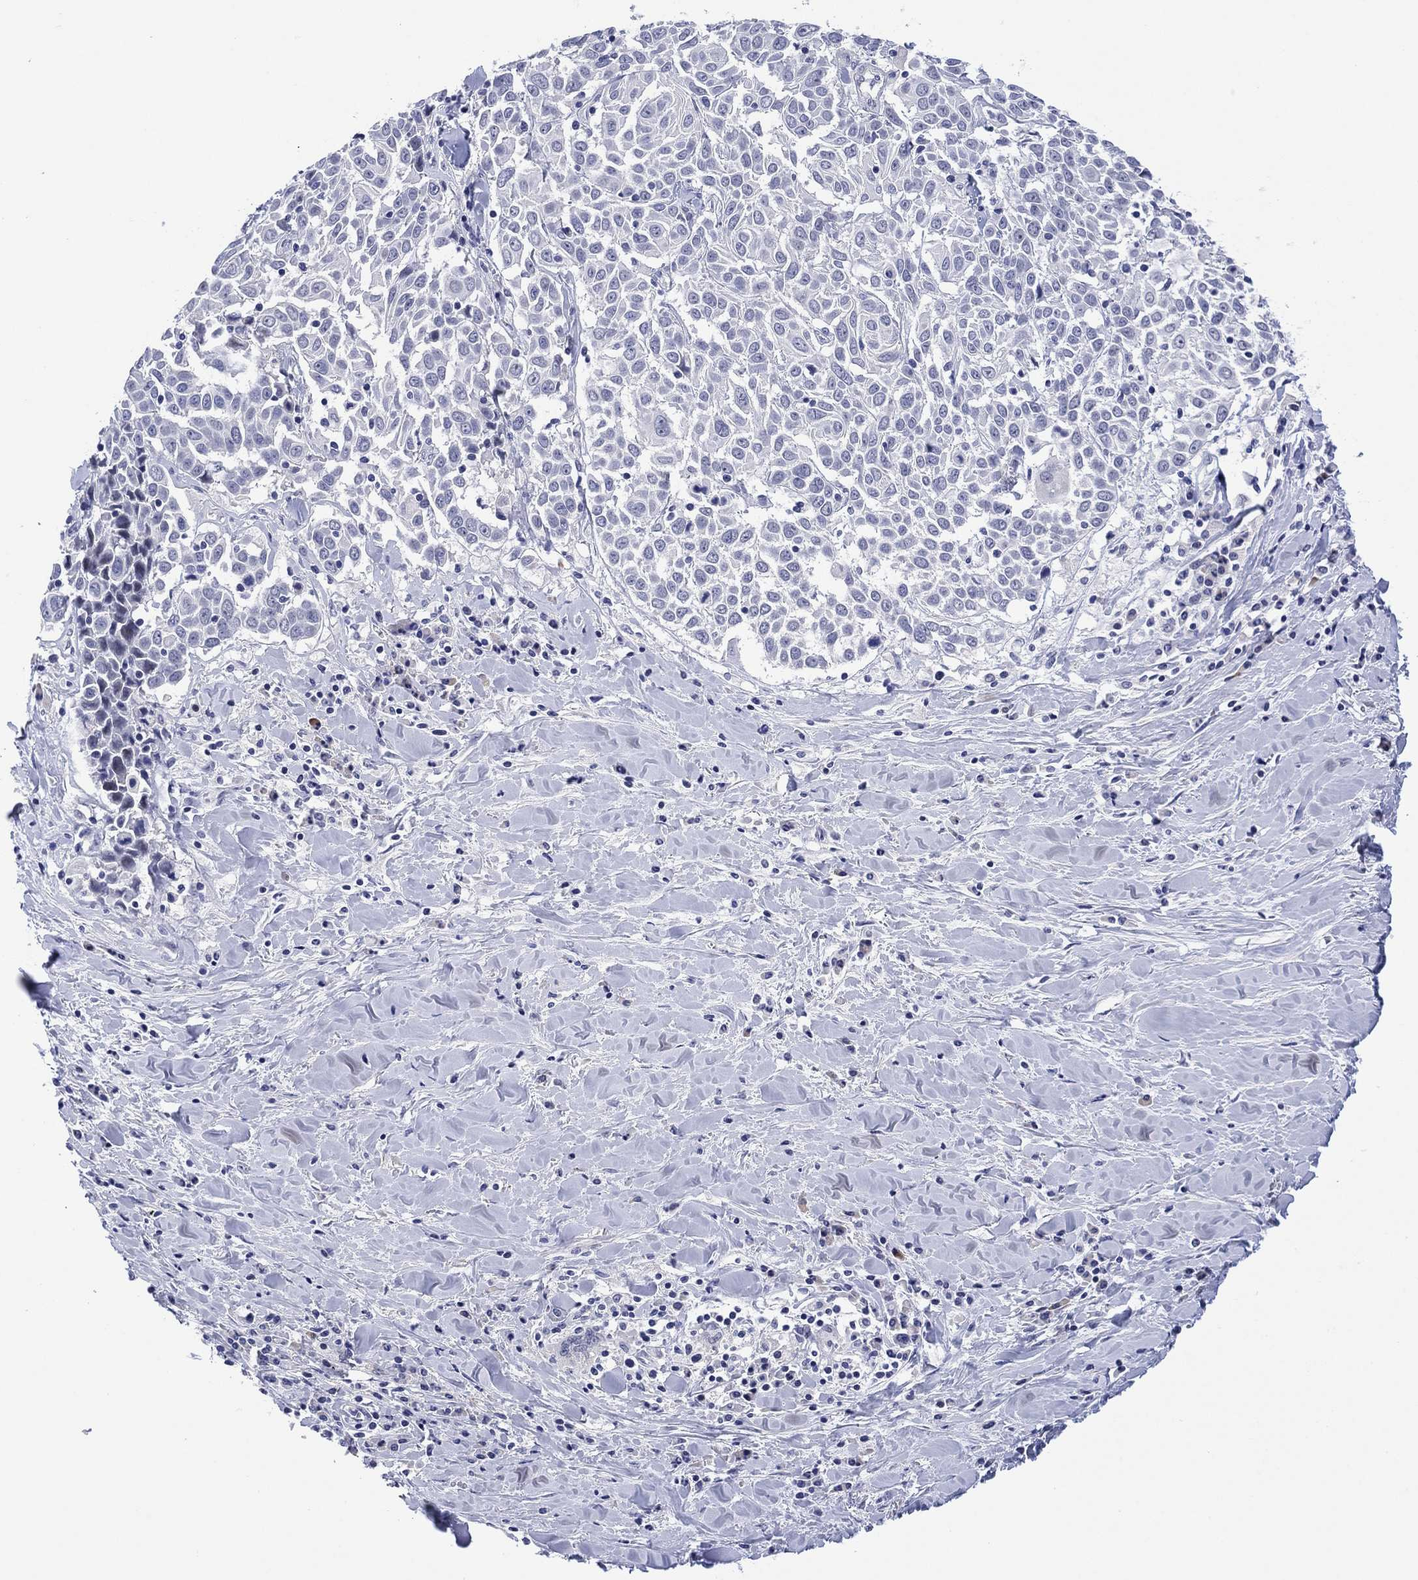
{"staining": {"intensity": "negative", "quantity": "none", "location": "none"}, "tissue": "lung cancer", "cell_type": "Tumor cells", "image_type": "cancer", "snomed": [{"axis": "morphology", "description": "Squamous cell carcinoma, NOS"}, {"axis": "topography", "description": "Lung"}], "caption": "This histopathology image is of lung squamous cell carcinoma stained with immunohistochemistry (IHC) to label a protein in brown with the nuclei are counter-stained blue. There is no staining in tumor cells.", "gene": "CLIP3", "patient": {"sex": "male", "age": 57}}